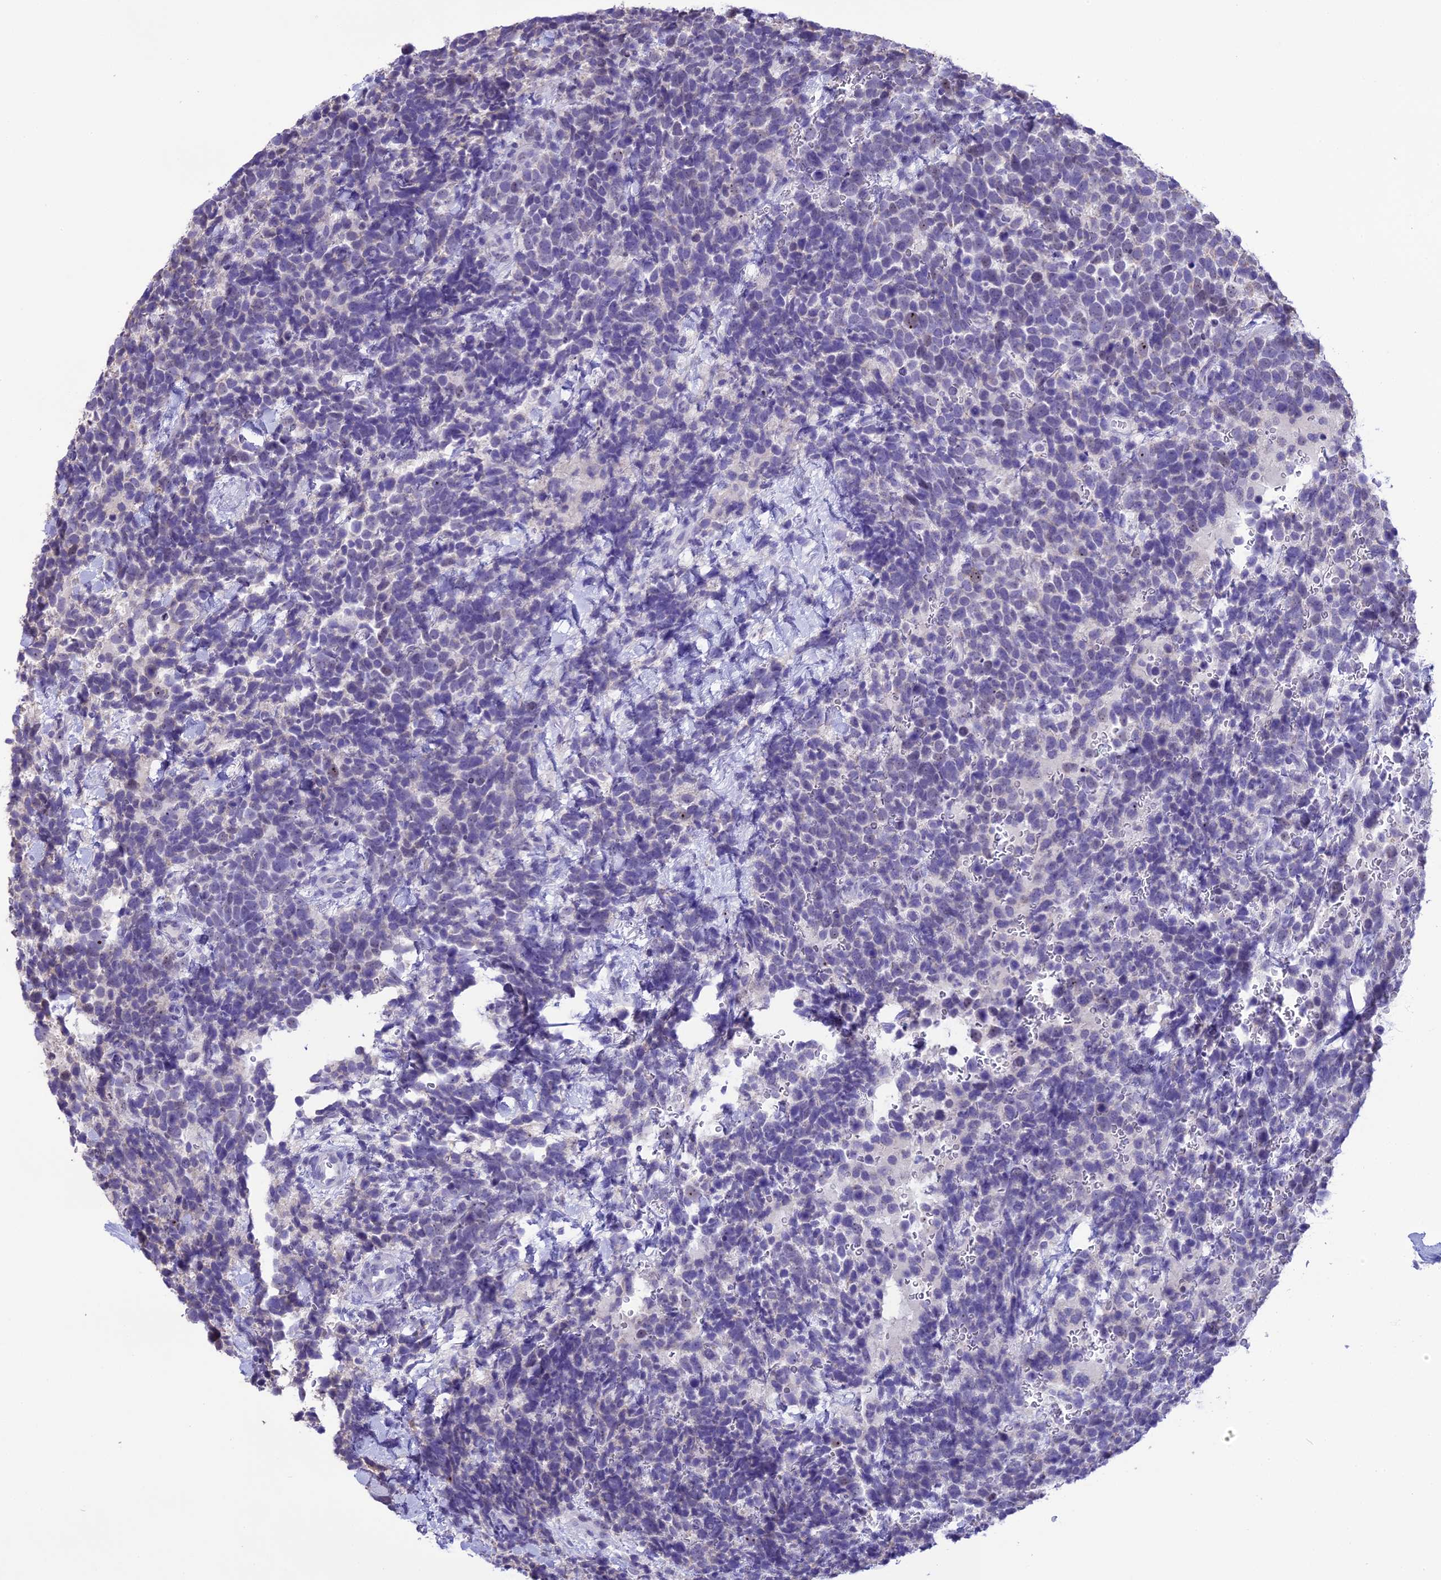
{"staining": {"intensity": "negative", "quantity": "none", "location": "none"}, "tissue": "urothelial cancer", "cell_type": "Tumor cells", "image_type": "cancer", "snomed": [{"axis": "morphology", "description": "Urothelial carcinoma, High grade"}, {"axis": "topography", "description": "Urinary bladder"}], "caption": "There is no significant expression in tumor cells of high-grade urothelial carcinoma.", "gene": "CMSS1", "patient": {"sex": "female", "age": 82}}